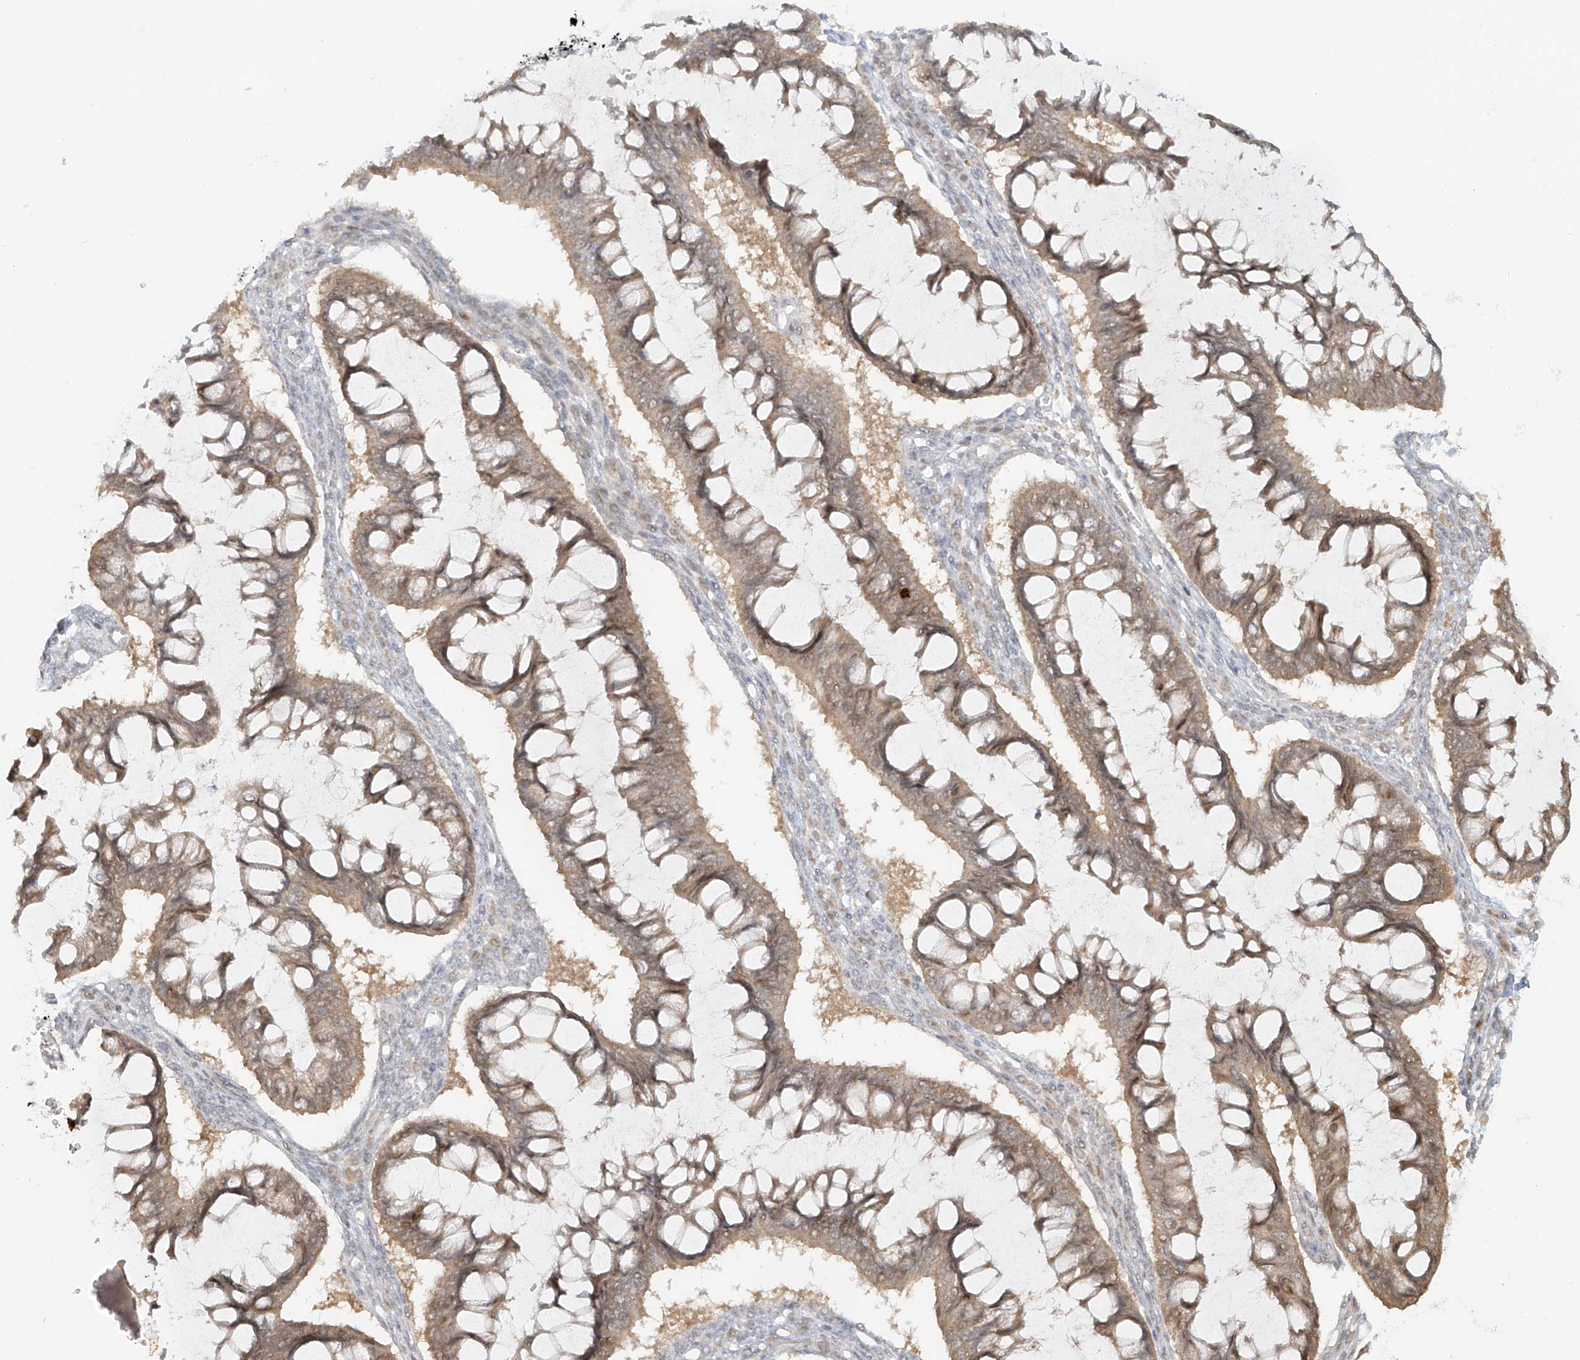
{"staining": {"intensity": "weak", "quantity": ">75%", "location": "cytoplasmic/membranous,nuclear"}, "tissue": "ovarian cancer", "cell_type": "Tumor cells", "image_type": "cancer", "snomed": [{"axis": "morphology", "description": "Cystadenocarcinoma, mucinous, NOS"}, {"axis": "topography", "description": "Ovary"}], "caption": "Immunohistochemistry (IHC) (DAB (3,3'-diaminobenzidine)) staining of ovarian cancer (mucinous cystadenocarcinoma) demonstrates weak cytoplasmic/membranous and nuclear protein expression in about >75% of tumor cells.", "gene": "MIPEP", "patient": {"sex": "female", "age": 73}}